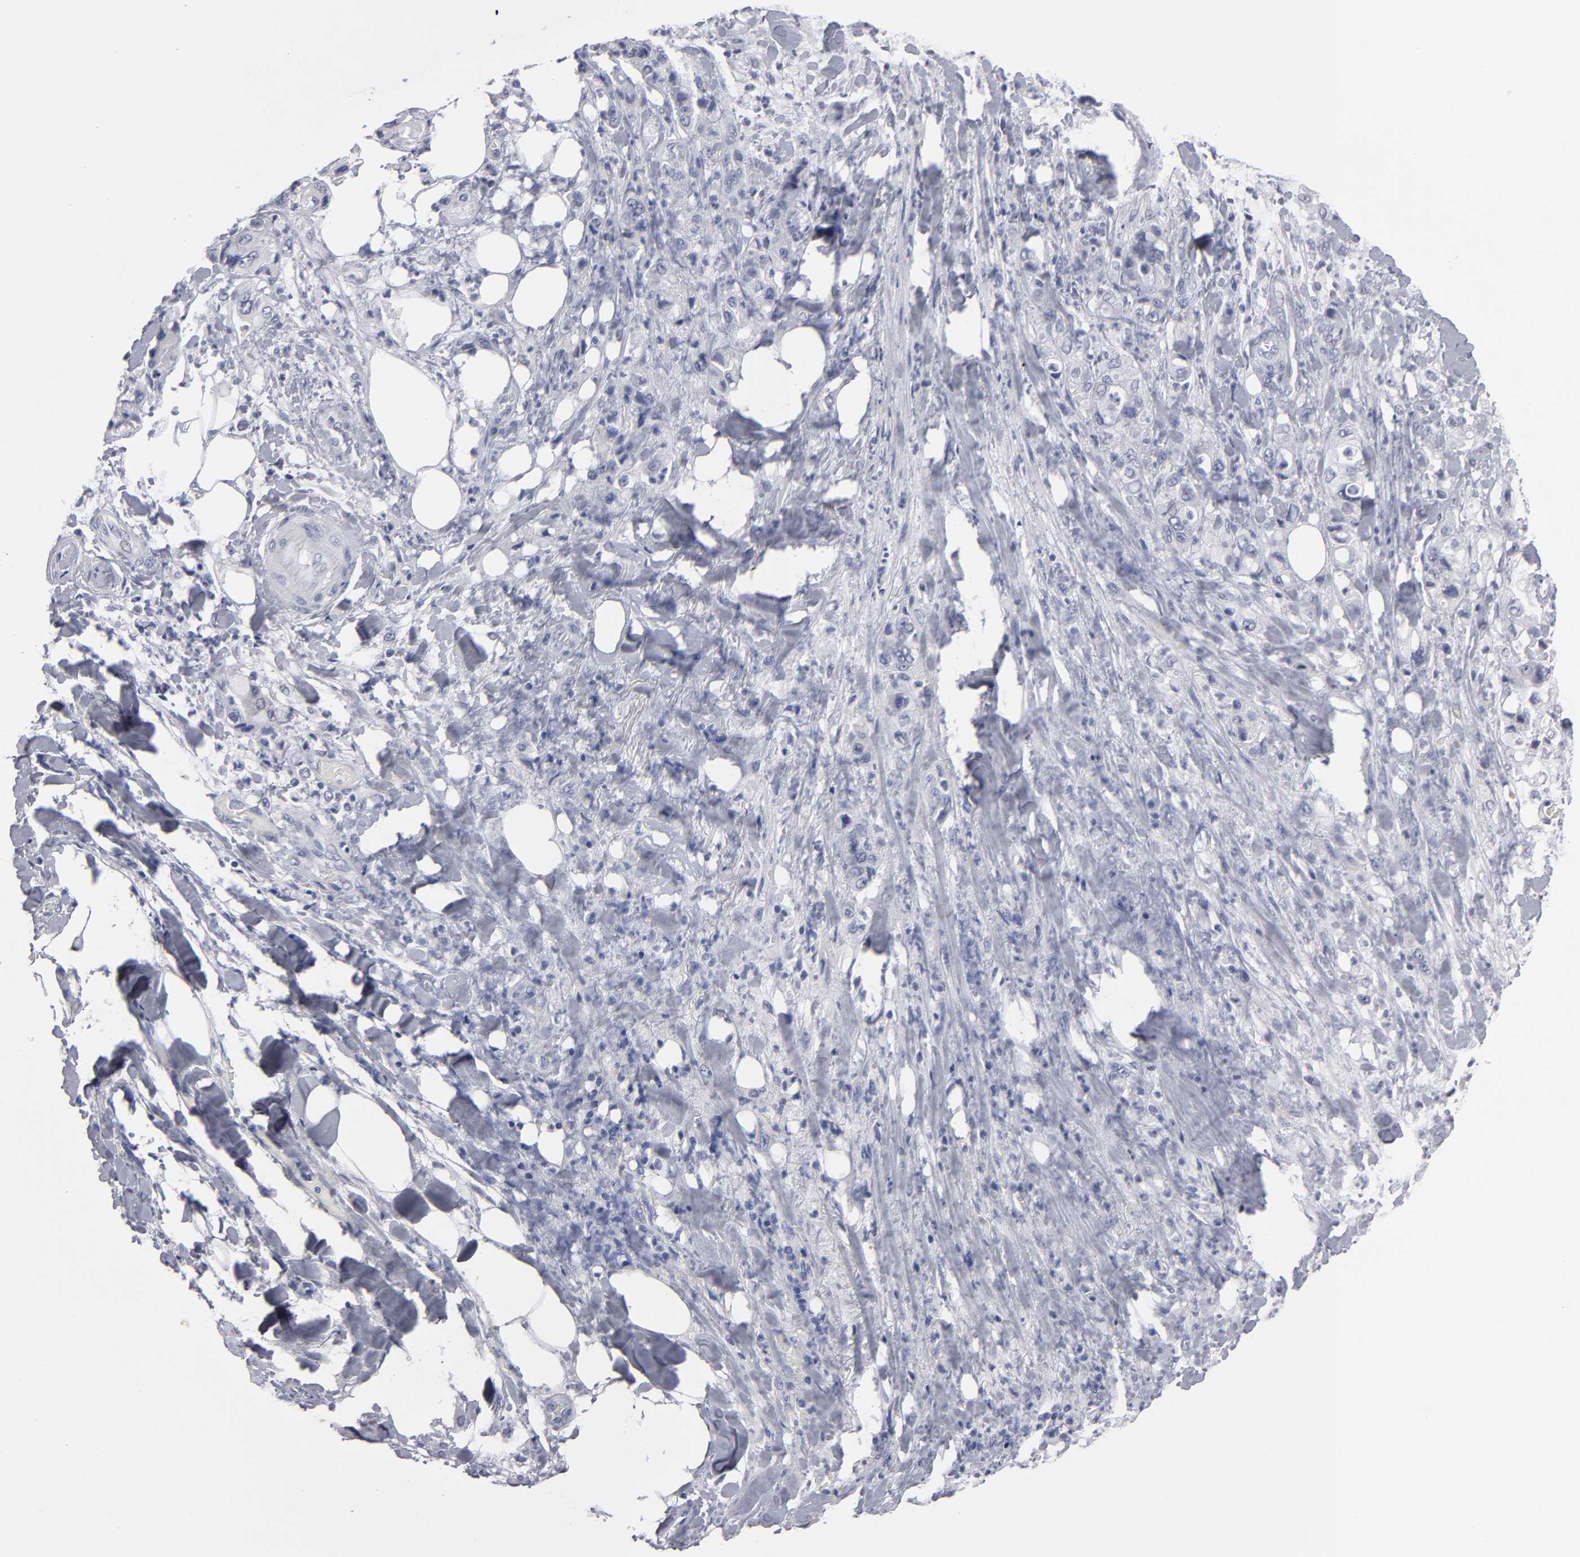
{"staining": {"intensity": "negative", "quantity": "none", "location": "none"}, "tissue": "pancreatic cancer", "cell_type": "Tumor cells", "image_type": "cancer", "snomed": [{"axis": "morphology", "description": "Adenocarcinoma, NOS"}, {"axis": "topography", "description": "Pancreas"}], "caption": "The micrograph reveals no significant expression in tumor cells of pancreatic cancer (adenocarcinoma).", "gene": "CCDC80", "patient": {"sex": "male", "age": 70}}